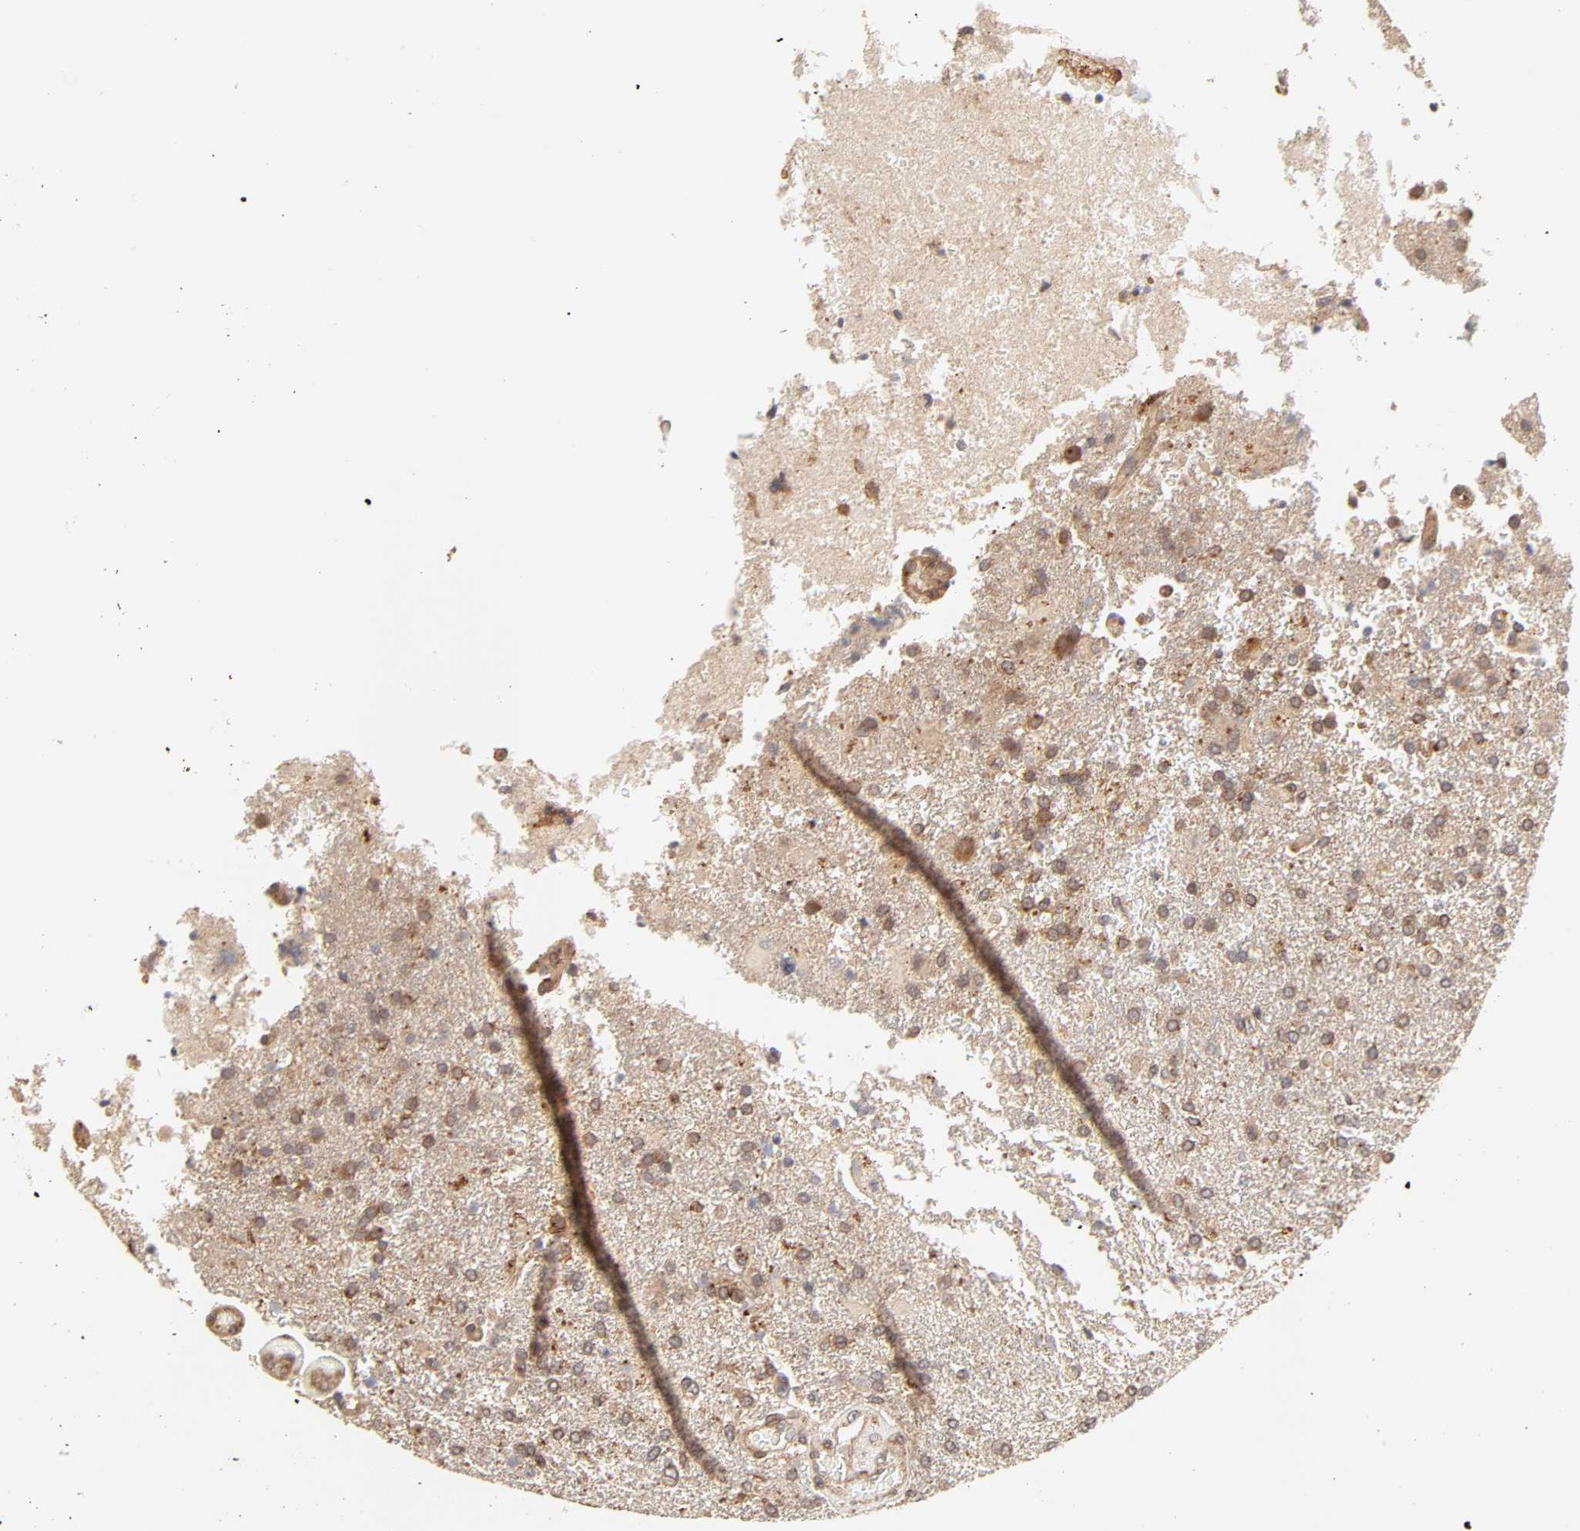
{"staining": {"intensity": "moderate", "quantity": ">75%", "location": "cytoplasmic/membranous"}, "tissue": "glioma", "cell_type": "Tumor cells", "image_type": "cancer", "snomed": [{"axis": "morphology", "description": "Glioma, malignant, High grade"}, {"axis": "topography", "description": "Cerebral cortex"}], "caption": "Glioma stained for a protein demonstrates moderate cytoplasmic/membranous positivity in tumor cells. Nuclei are stained in blue.", "gene": "EPS8", "patient": {"sex": "male", "age": 79}}